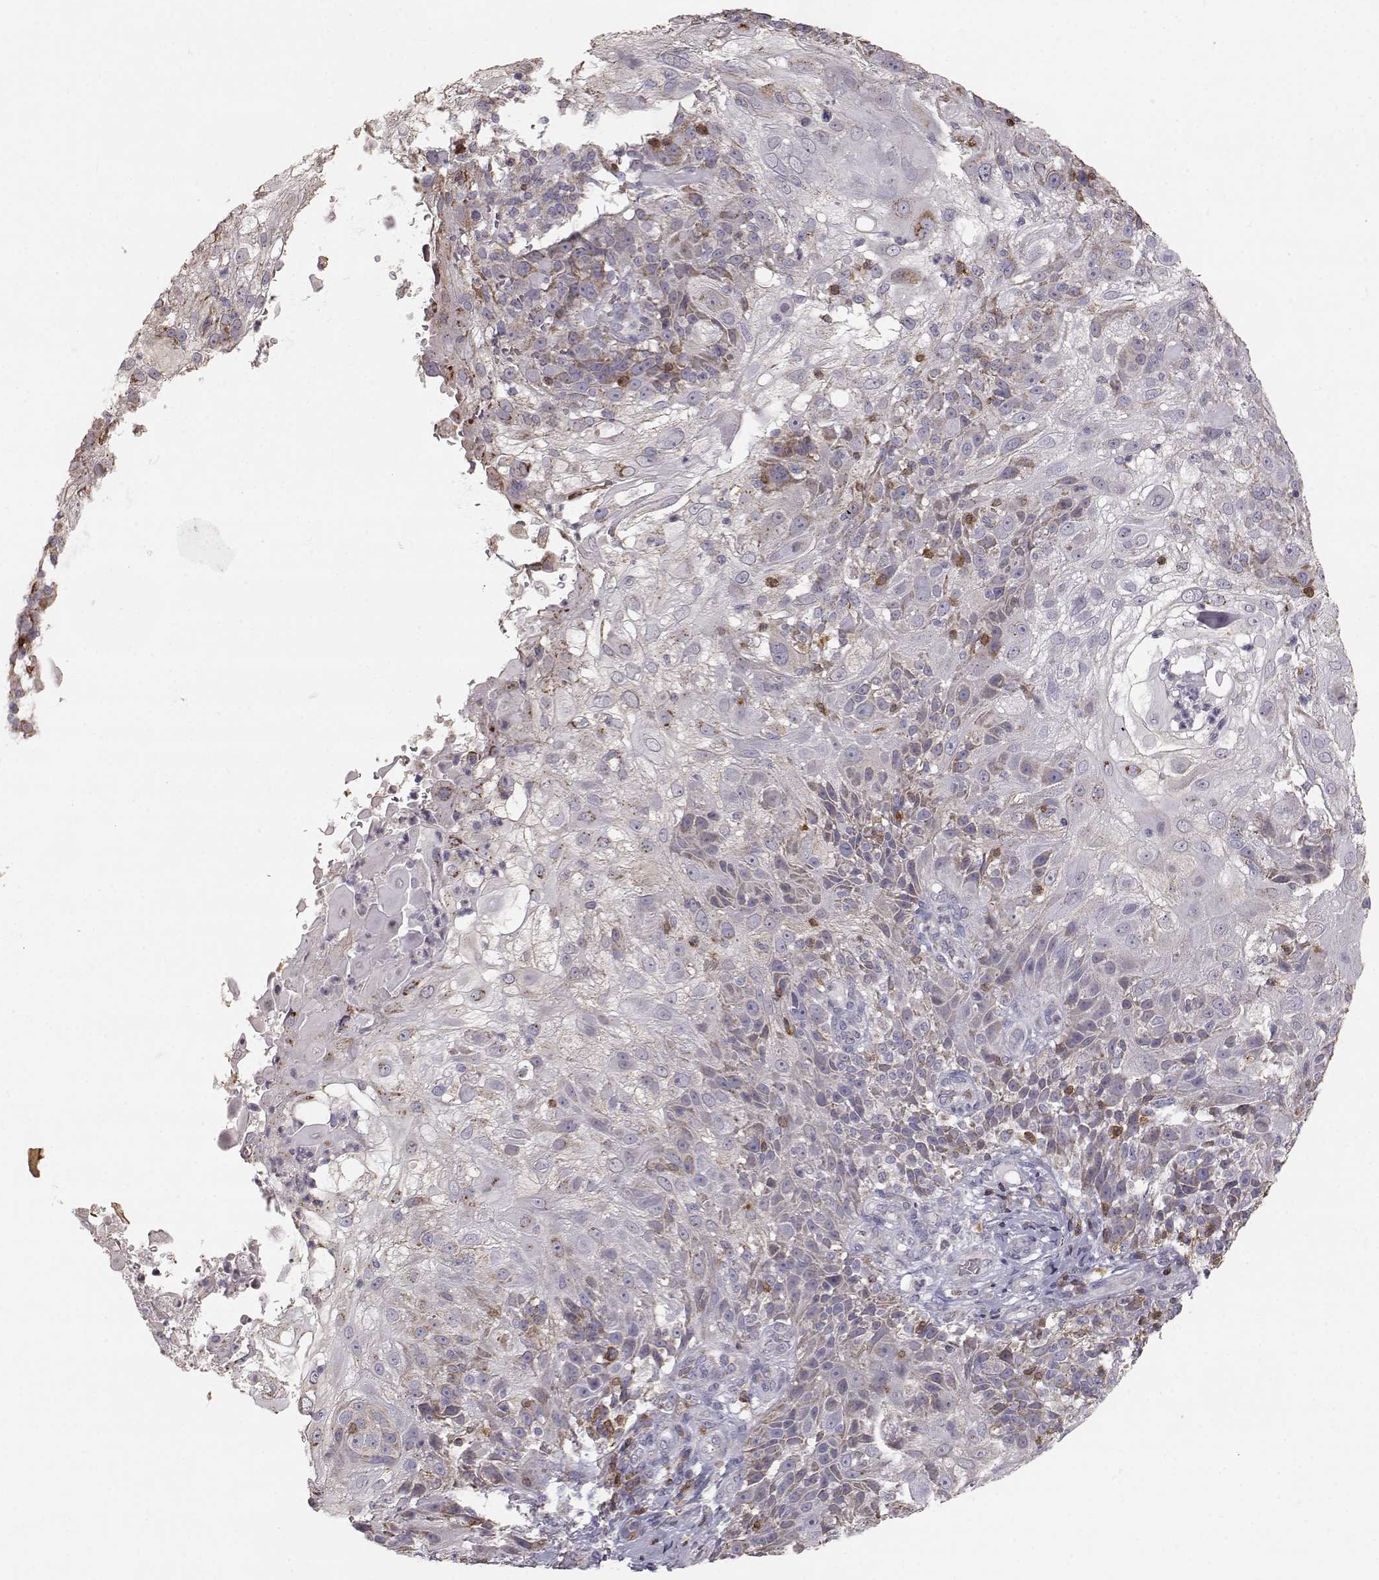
{"staining": {"intensity": "moderate", "quantity": ">75%", "location": "cytoplasmic/membranous"}, "tissue": "skin cancer", "cell_type": "Tumor cells", "image_type": "cancer", "snomed": [{"axis": "morphology", "description": "Normal tissue, NOS"}, {"axis": "morphology", "description": "Squamous cell carcinoma, NOS"}, {"axis": "topography", "description": "Skin"}], "caption": "Skin cancer stained with DAB (3,3'-diaminobenzidine) immunohistochemistry shows medium levels of moderate cytoplasmic/membranous positivity in about >75% of tumor cells.", "gene": "GRAP2", "patient": {"sex": "female", "age": 83}}